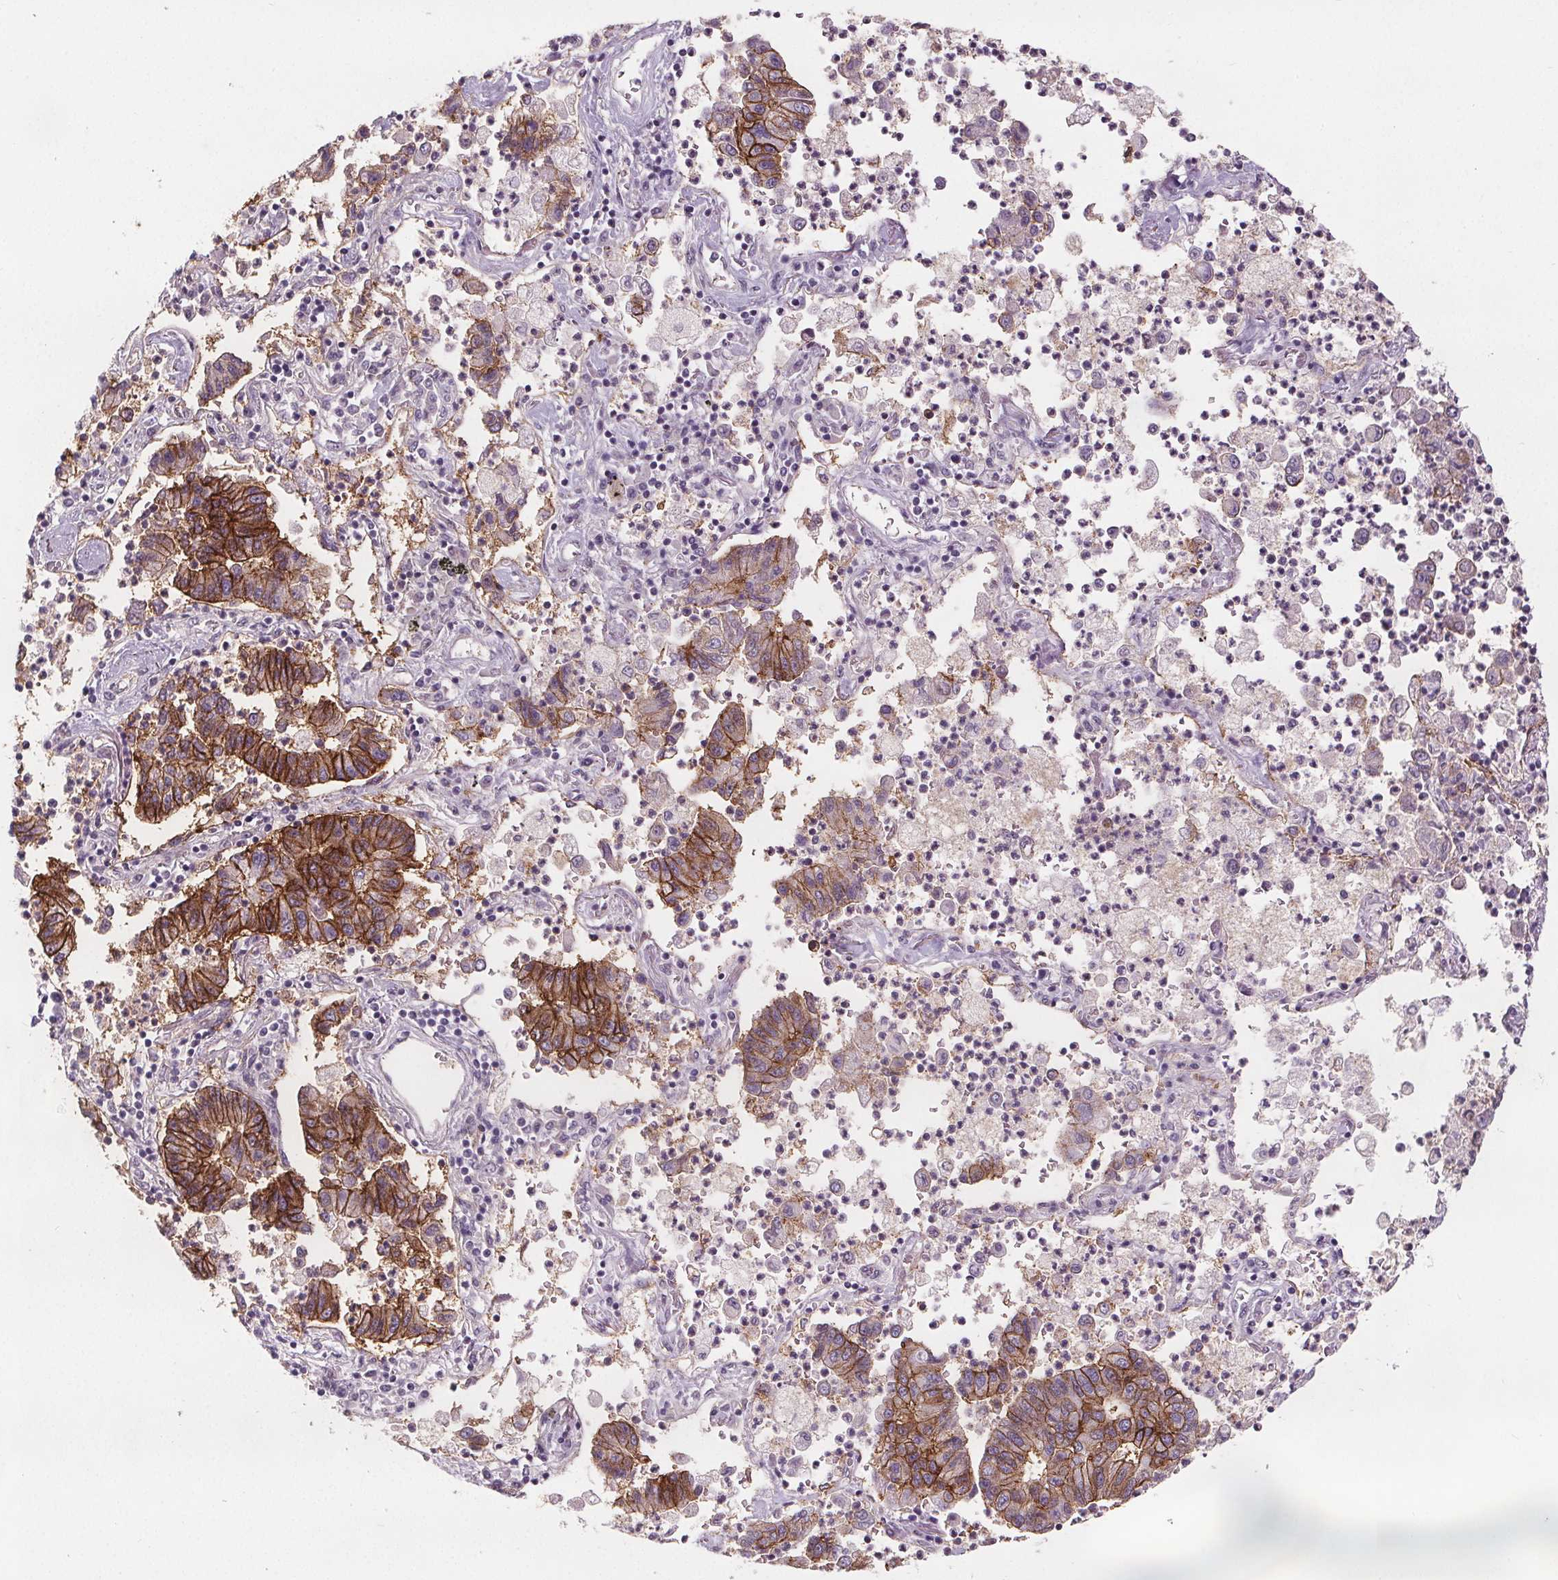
{"staining": {"intensity": "strong", "quantity": ">75%", "location": "cytoplasmic/membranous"}, "tissue": "lung cancer", "cell_type": "Tumor cells", "image_type": "cancer", "snomed": [{"axis": "morphology", "description": "Adenocarcinoma, NOS"}, {"axis": "topography", "description": "Lung"}], "caption": "A high-resolution photomicrograph shows immunohistochemistry staining of lung cancer (adenocarcinoma), which reveals strong cytoplasmic/membranous expression in approximately >75% of tumor cells.", "gene": "ATP1A1", "patient": {"sex": "female", "age": 57}}